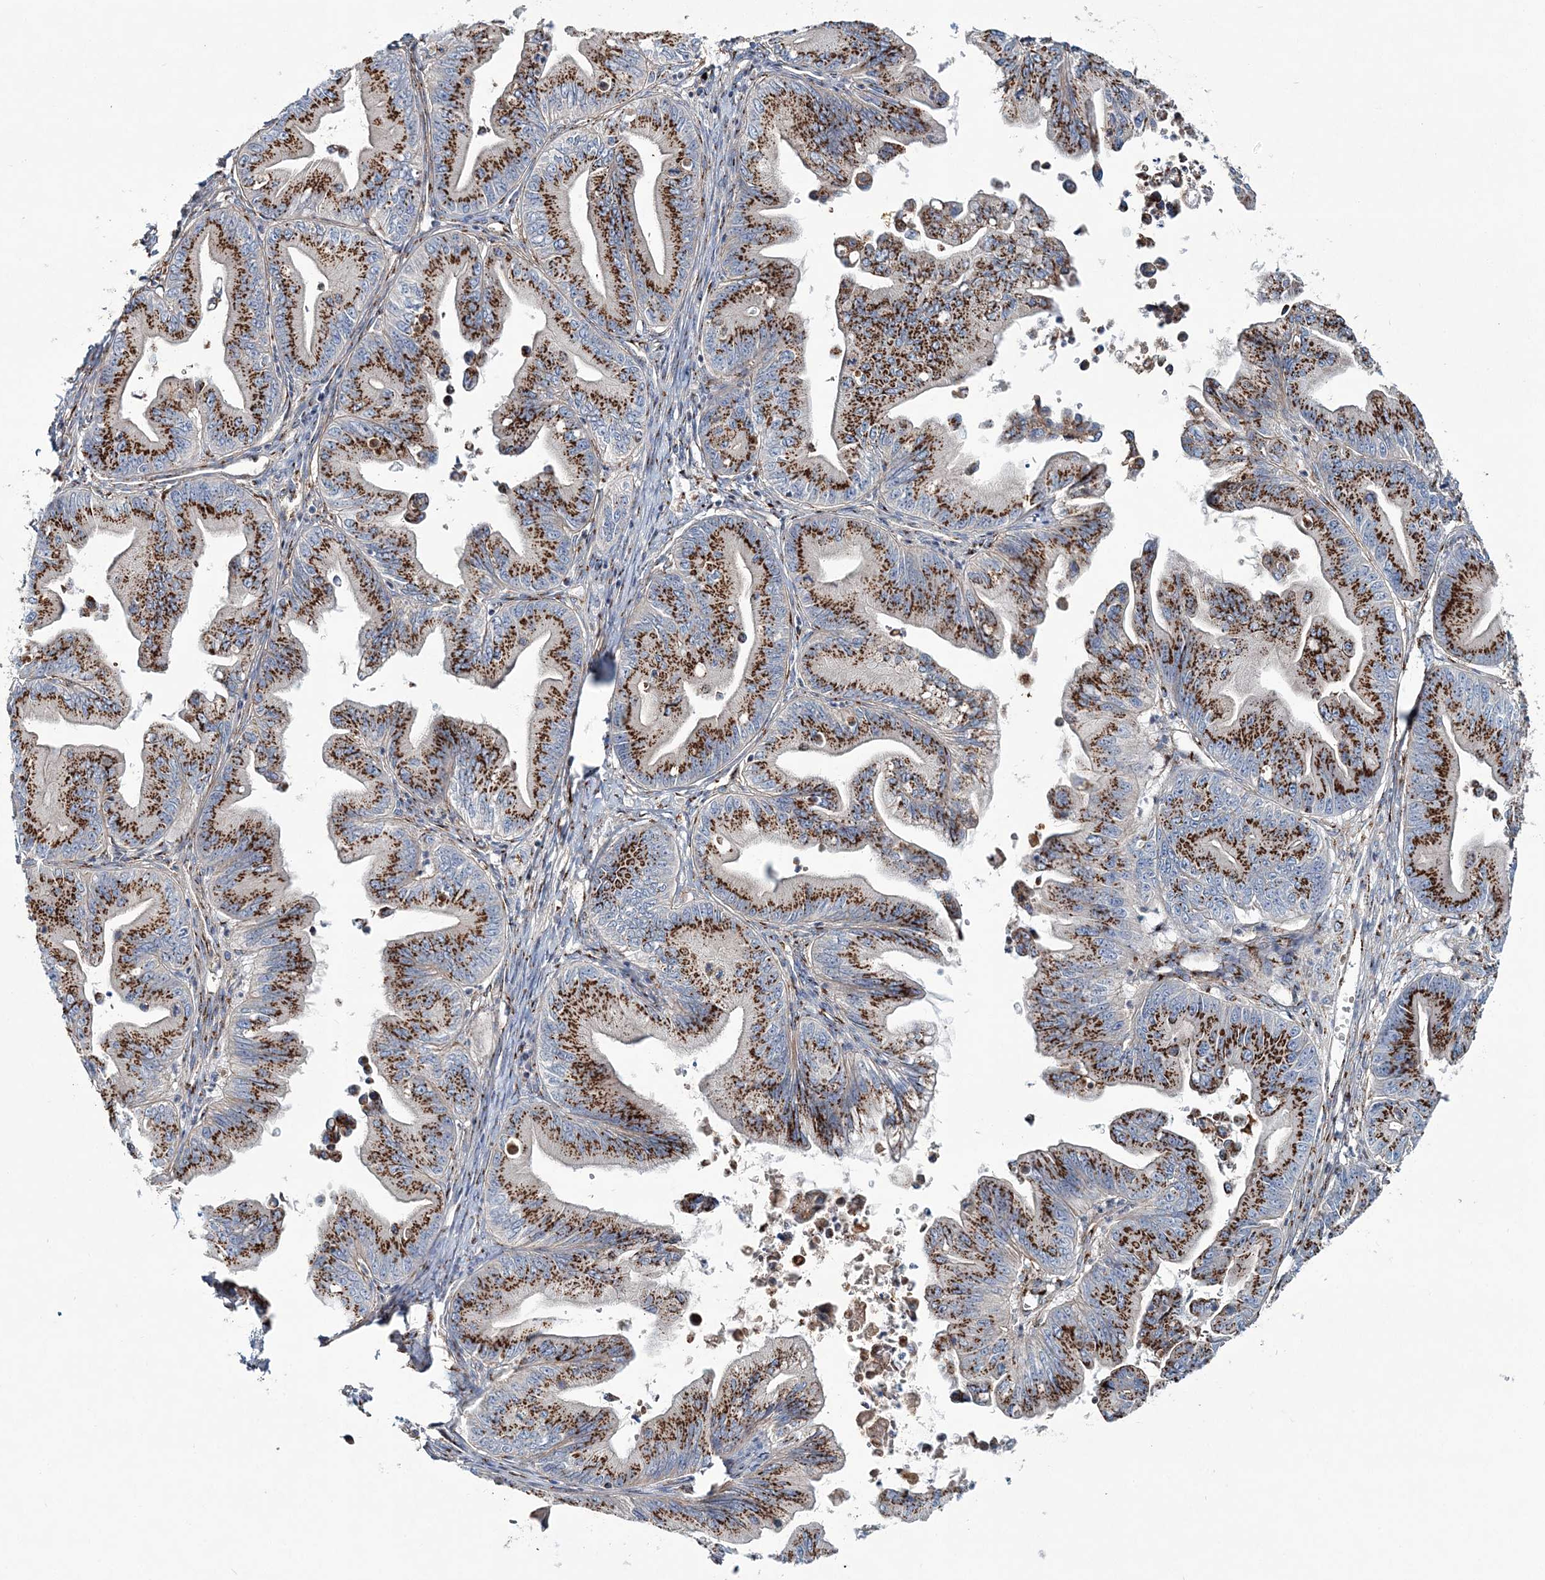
{"staining": {"intensity": "strong", "quantity": ">75%", "location": "cytoplasmic/membranous"}, "tissue": "ovarian cancer", "cell_type": "Tumor cells", "image_type": "cancer", "snomed": [{"axis": "morphology", "description": "Cystadenocarcinoma, mucinous, NOS"}, {"axis": "topography", "description": "Ovary"}], "caption": "Protein positivity by immunohistochemistry reveals strong cytoplasmic/membranous staining in approximately >75% of tumor cells in ovarian cancer (mucinous cystadenocarcinoma). Using DAB (3,3'-diaminobenzidine) (brown) and hematoxylin (blue) stains, captured at high magnification using brightfield microscopy.", "gene": "MAN1A2", "patient": {"sex": "female", "age": 71}}